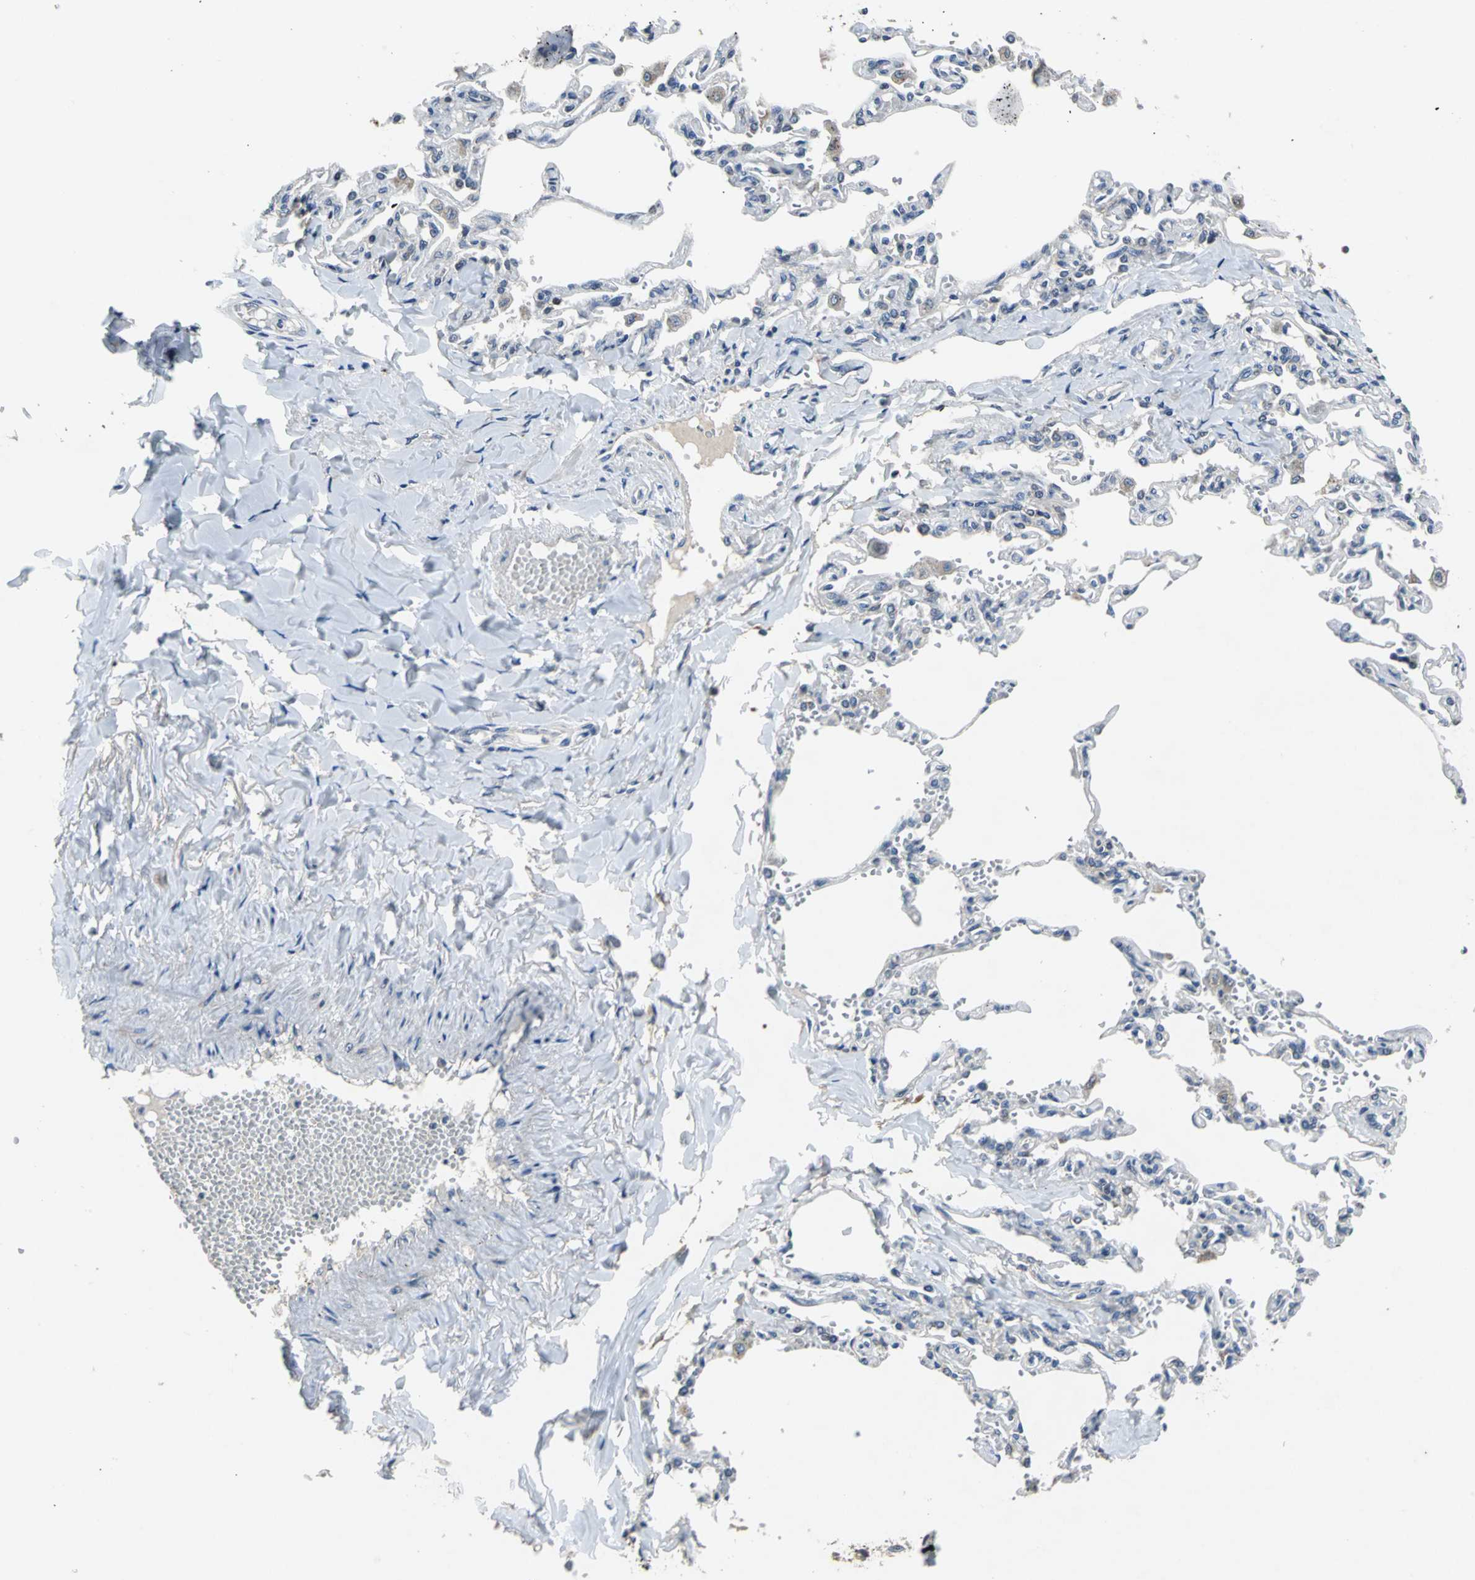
{"staining": {"intensity": "weak", "quantity": "<25%", "location": "cytoplasmic/membranous"}, "tissue": "lung", "cell_type": "Alveolar cells", "image_type": "normal", "snomed": [{"axis": "morphology", "description": "Normal tissue, NOS"}, {"axis": "topography", "description": "Lung"}], "caption": "This is an IHC histopathology image of unremarkable human lung. There is no expression in alveolar cells.", "gene": "JADE3", "patient": {"sex": "male", "age": 21}}